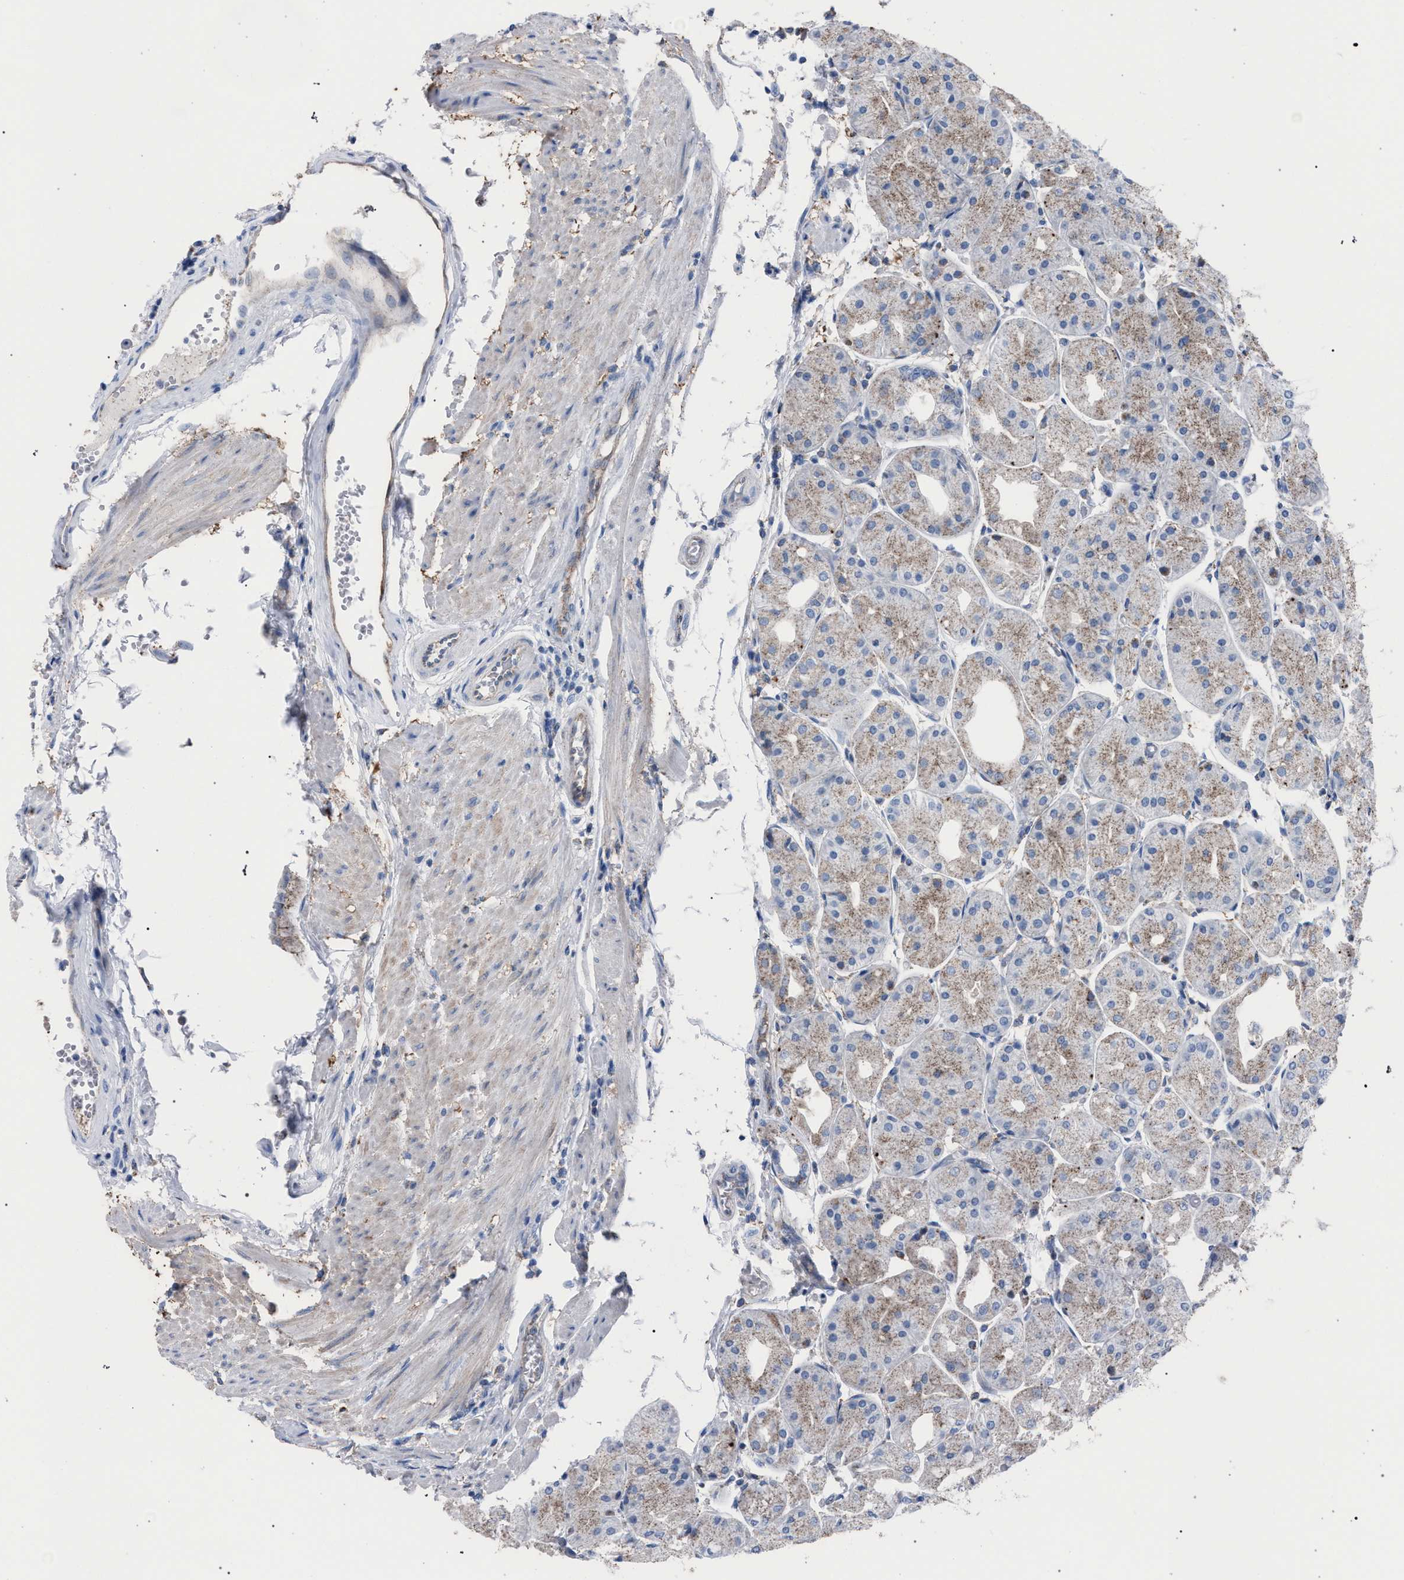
{"staining": {"intensity": "moderate", "quantity": "25%-75%", "location": "cytoplasmic/membranous"}, "tissue": "stomach", "cell_type": "Glandular cells", "image_type": "normal", "snomed": [{"axis": "morphology", "description": "Normal tissue, NOS"}, {"axis": "topography", "description": "Stomach, upper"}], "caption": "Glandular cells reveal moderate cytoplasmic/membranous positivity in about 25%-75% of cells in unremarkable stomach. The protein of interest is stained brown, and the nuclei are stained in blue (DAB (3,3'-diaminobenzidine) IHC with brightfield microscopy, high magnification).", "gene": "HSD17B4", "patient": {"sex": "male", "age": 72}}